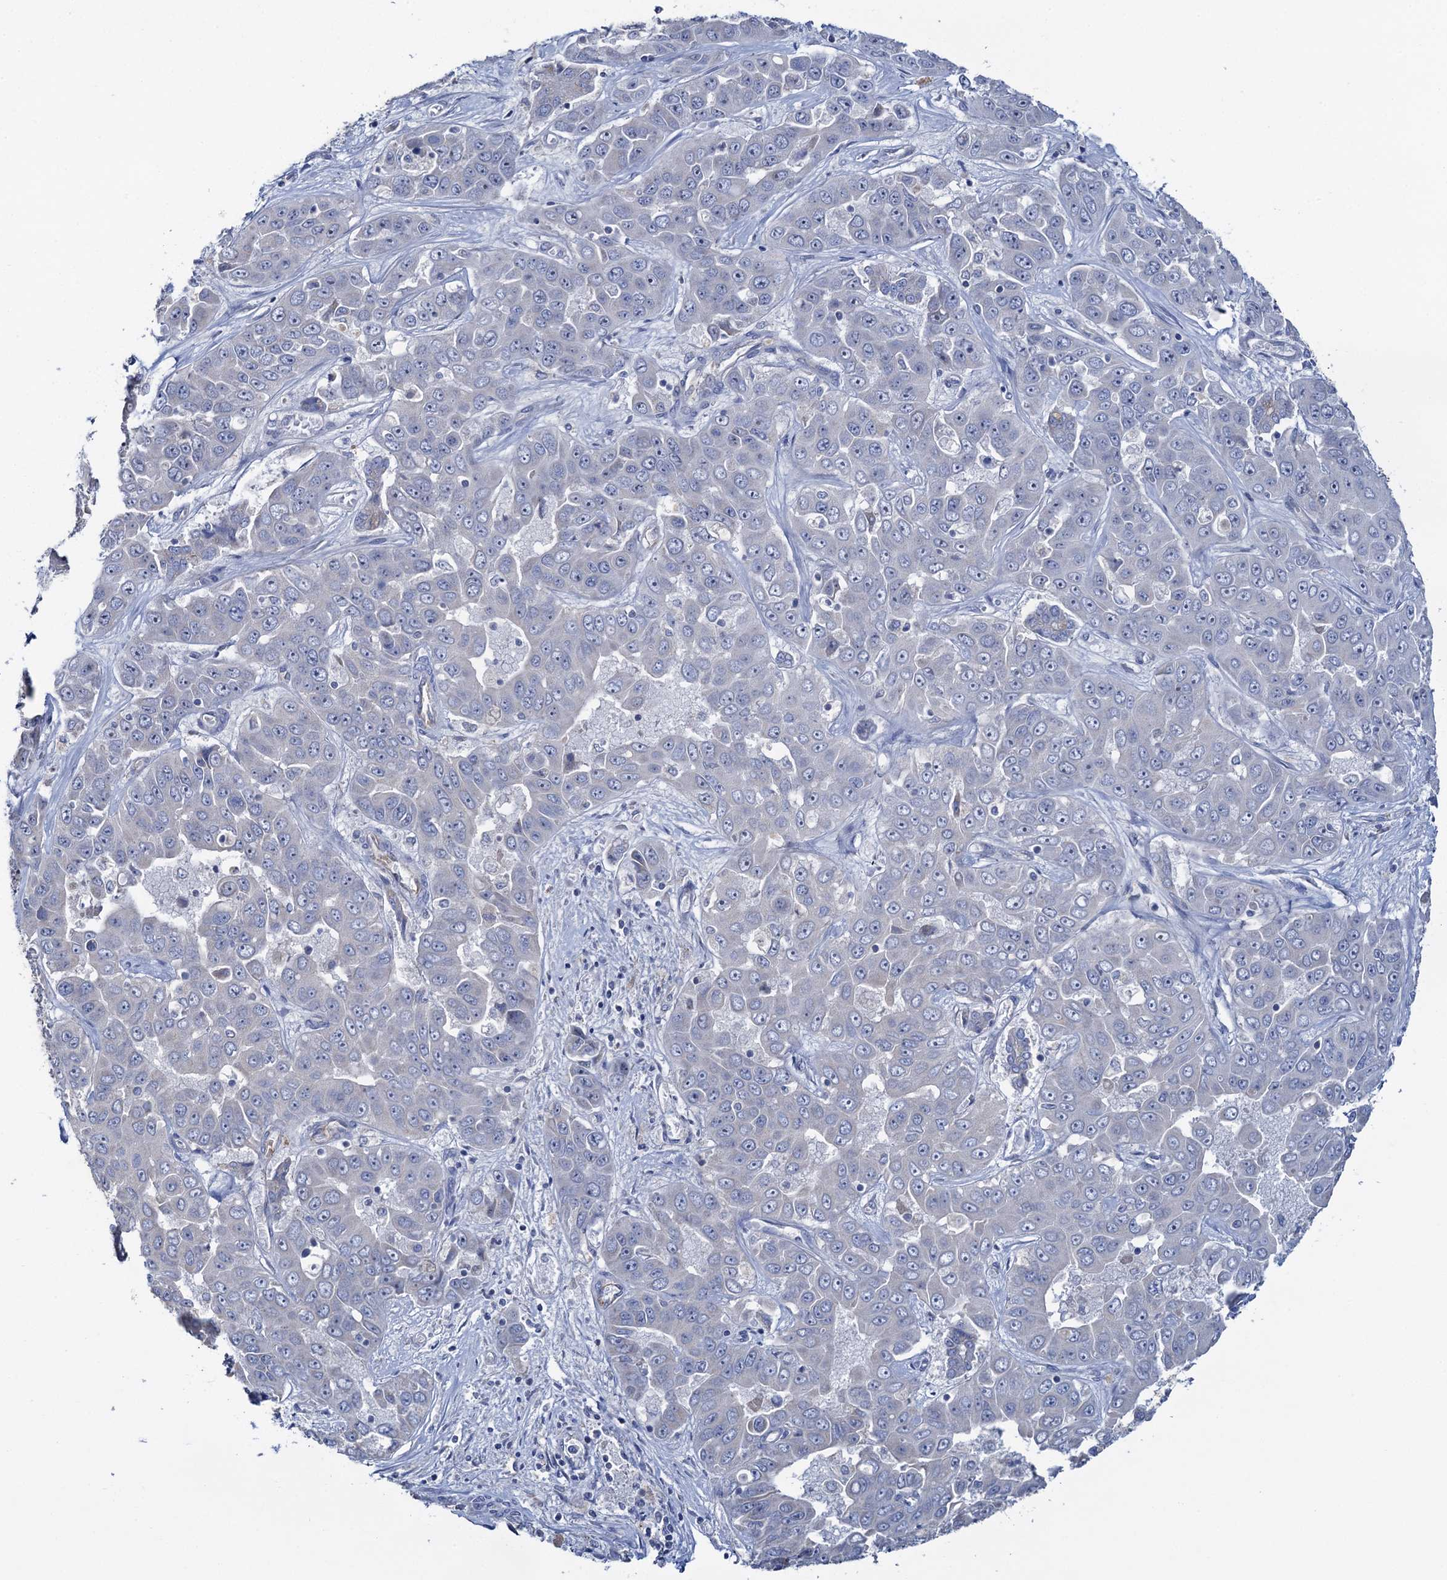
{"staining": {"intensity": "negative", "quantity": "none", "location": "none"}, "tissue": "liver cancer", "cell_type": "Tumor cells", "image_type": "cancer", "snomed": [{"axis": "morphology", "description": "Cholangiocarcinoma"}, {"axis": "topography", "description": "Liver"}], "caption": "Liver cancer stained for a protein using immunohistochemistry (IHC) reveals no expression tumor cells.", "gene": "PLLP", "patient": {"sex": "female", "age": 52}}